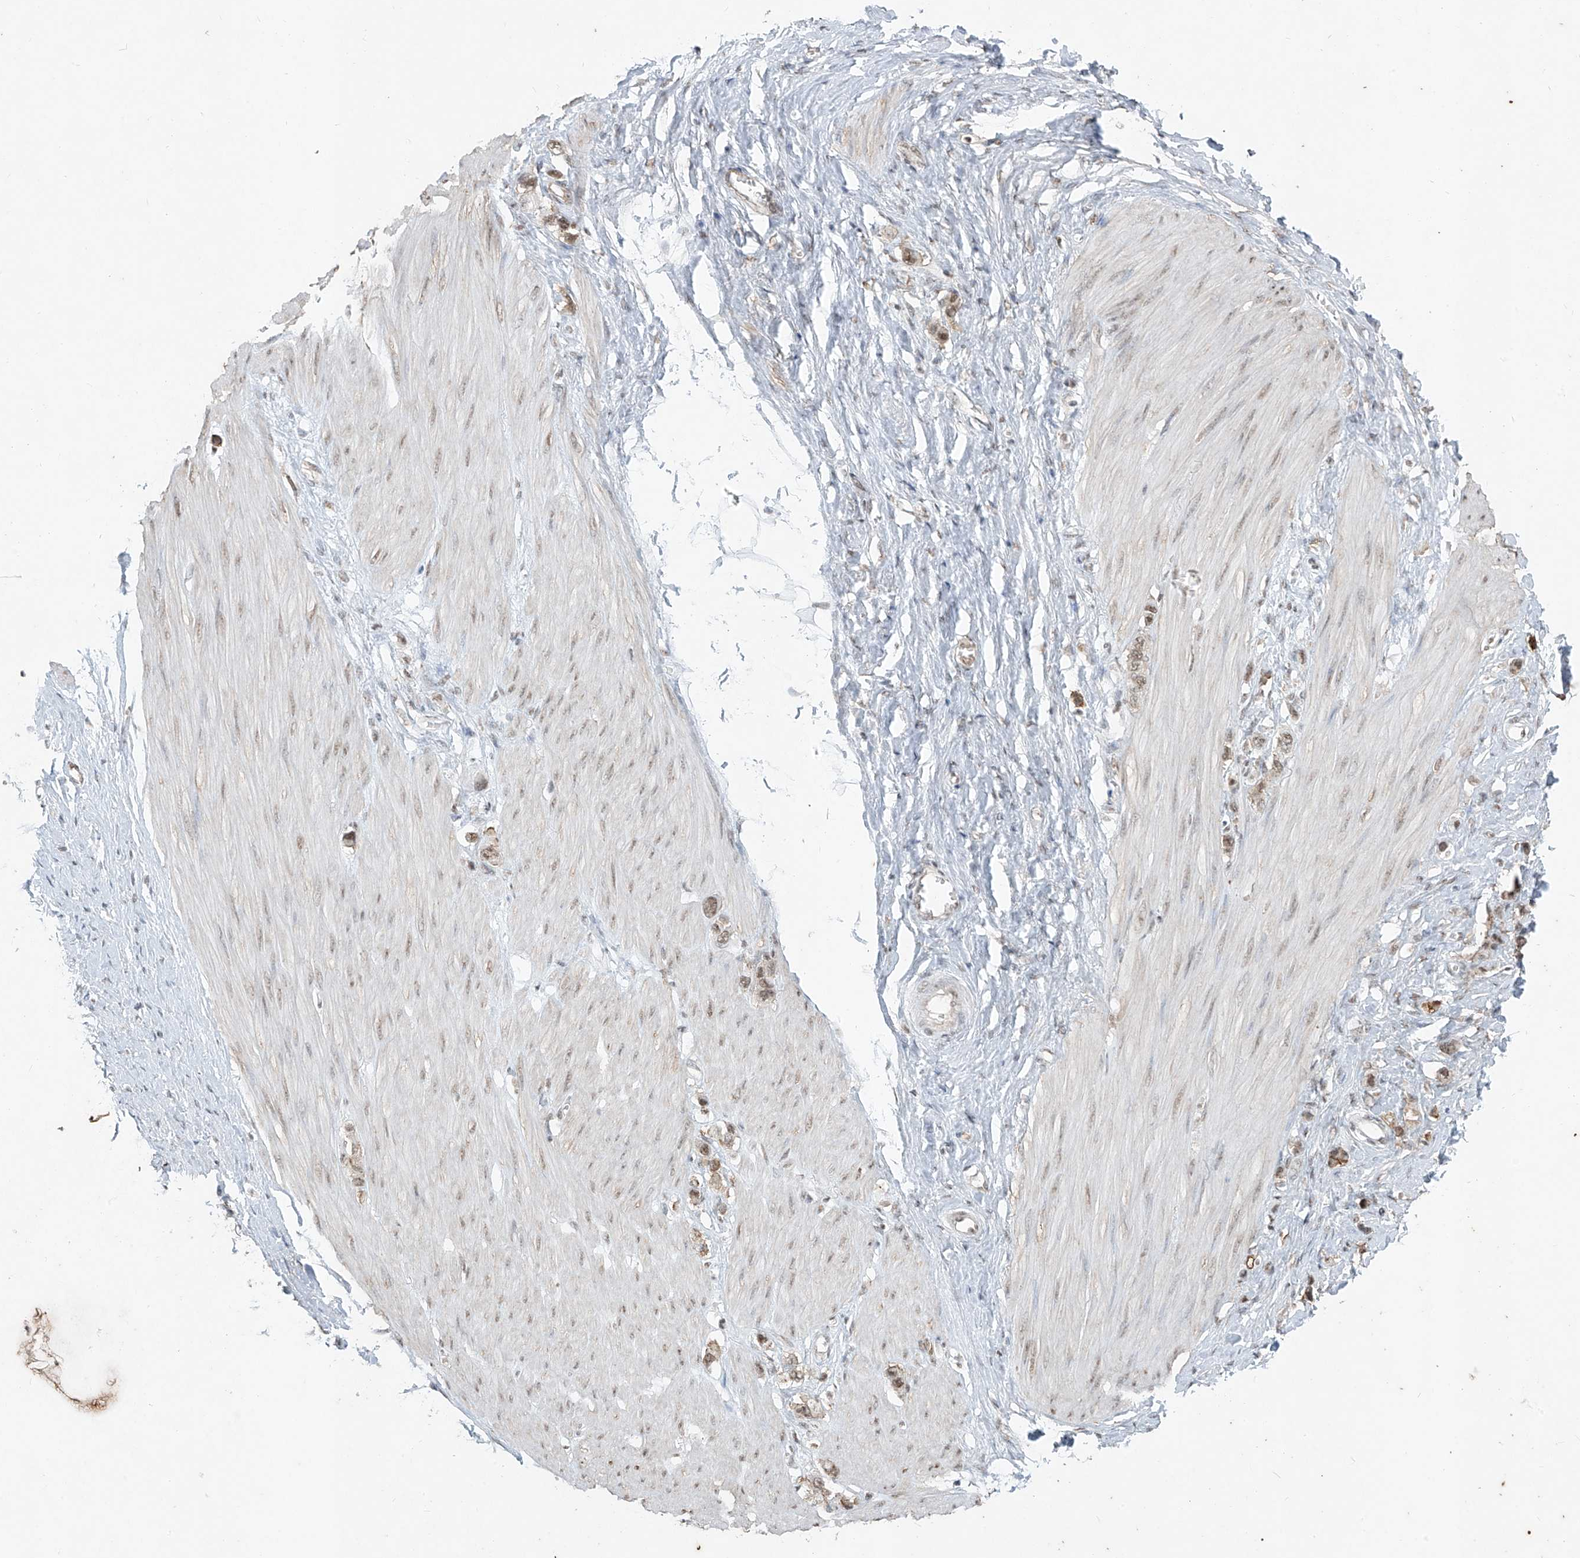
{"staining": {"intensity": "weak", "quantity": ">75%", "location": "cytoplasmic/membranous,nuclear"}, "tissue": "stomach cancer", "cell_type": "Tumor cells", "image_type": "cancer", "snomed": [{"axis": "morphology", "description": "Adenocarcinoma, NOS"}, {"axis": "topography", "description": "Stomach"}], "caption": "Immunohistochemical staining of adenocarcinoma (stomach) displays low levels of weak cytoplasmic/membranous and nuclear protein expression in about >75% of tumor cells.", "gene": "TFEC", "patient": {"sex": "female", "age": 65}}